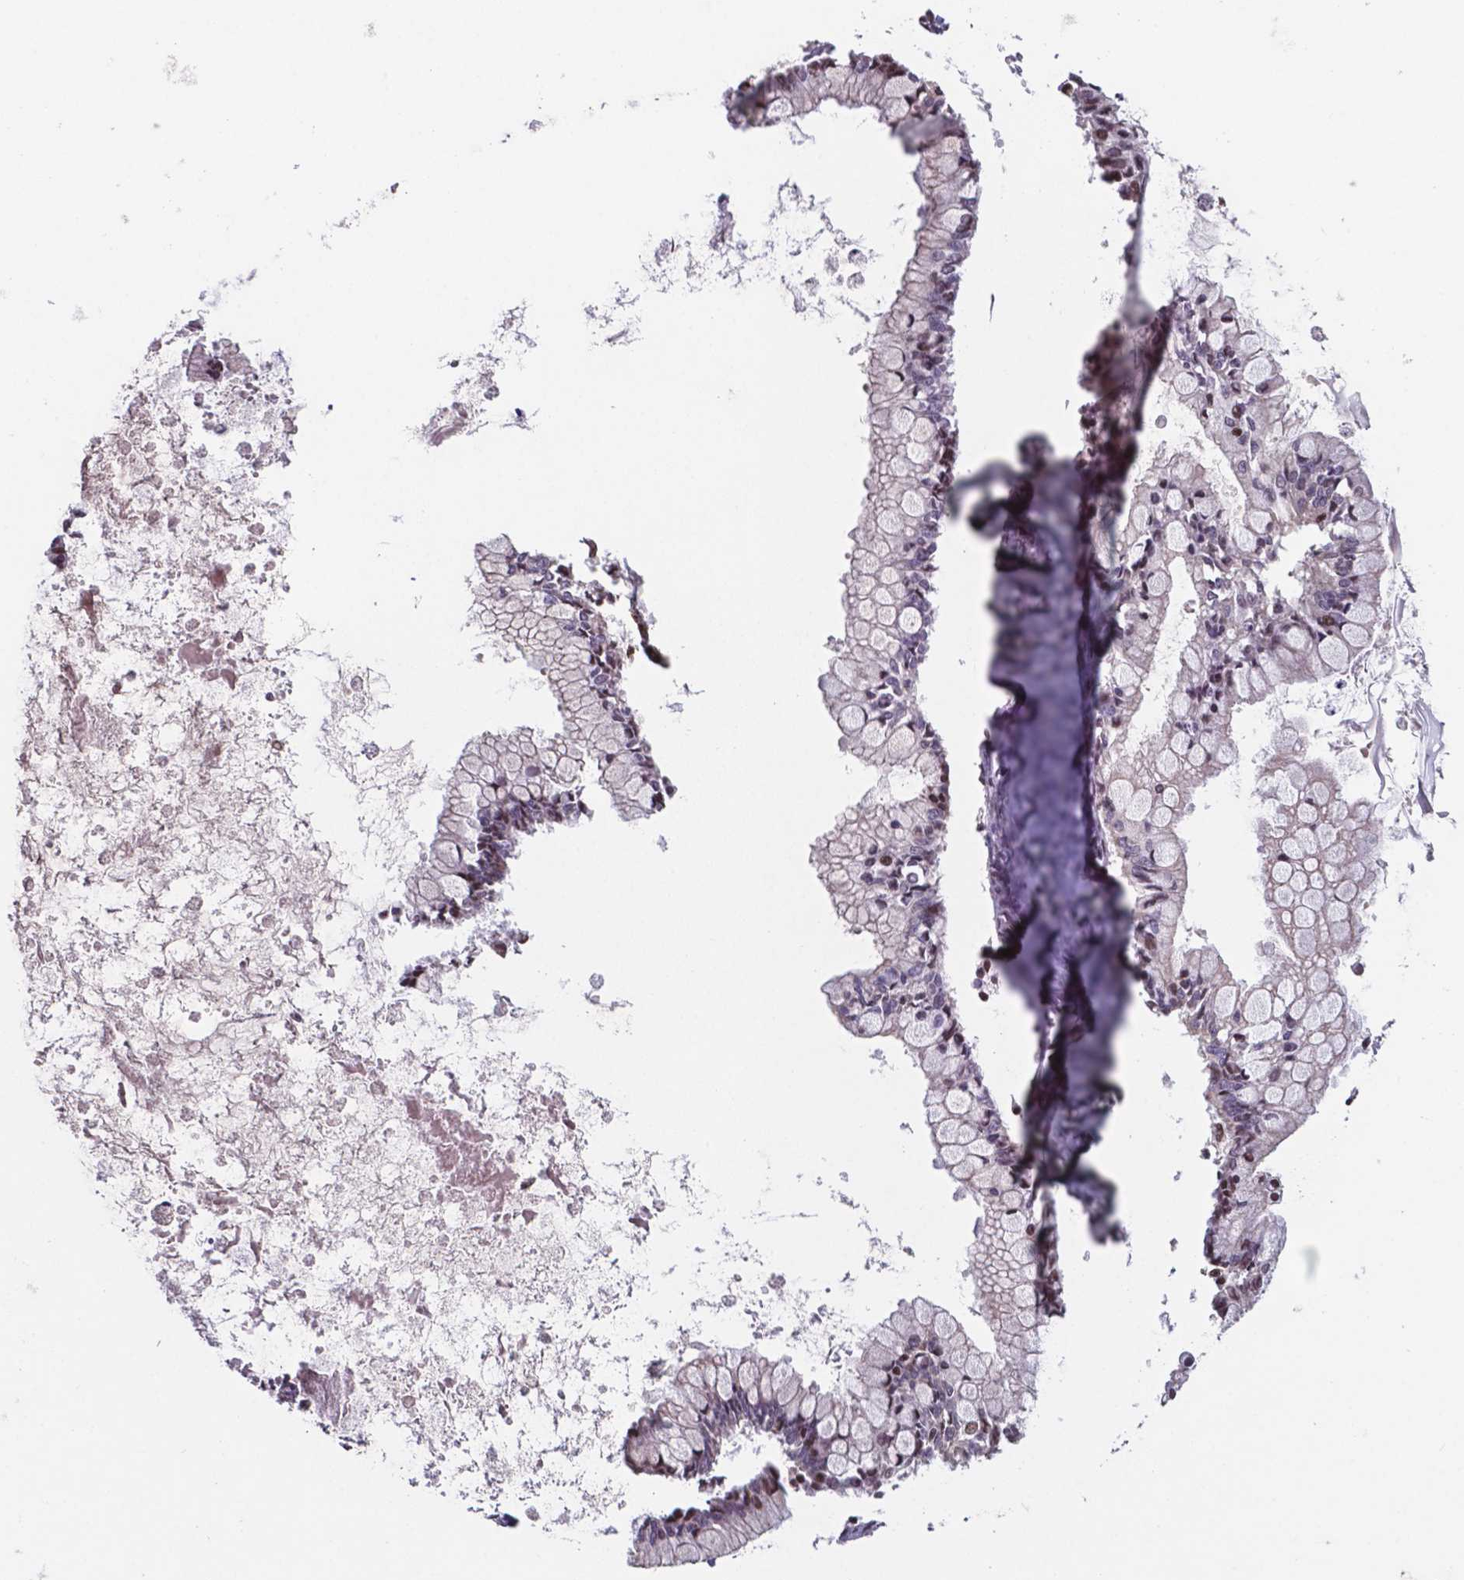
{"staining": {"intensity": "negative", "quantity": "none", "location": "none"}, "tissue": "ovarian cancer", "cell_type": "Tumor cells", "image_type": "cancer", "snomed": [{"axis": "morphology", "description": "Cystadenocarcinoma, mucinous, NOS"}, {"axis": "topography", "description": "Ovary"}], "caption": "This is an immunohistochemistry histopathology image of human mucinous cystadenocarcinoma (ovarian). There is no expression in tumor cells.", "gene": "MLC1", "patient": {"sex": "female", "age": 67}}